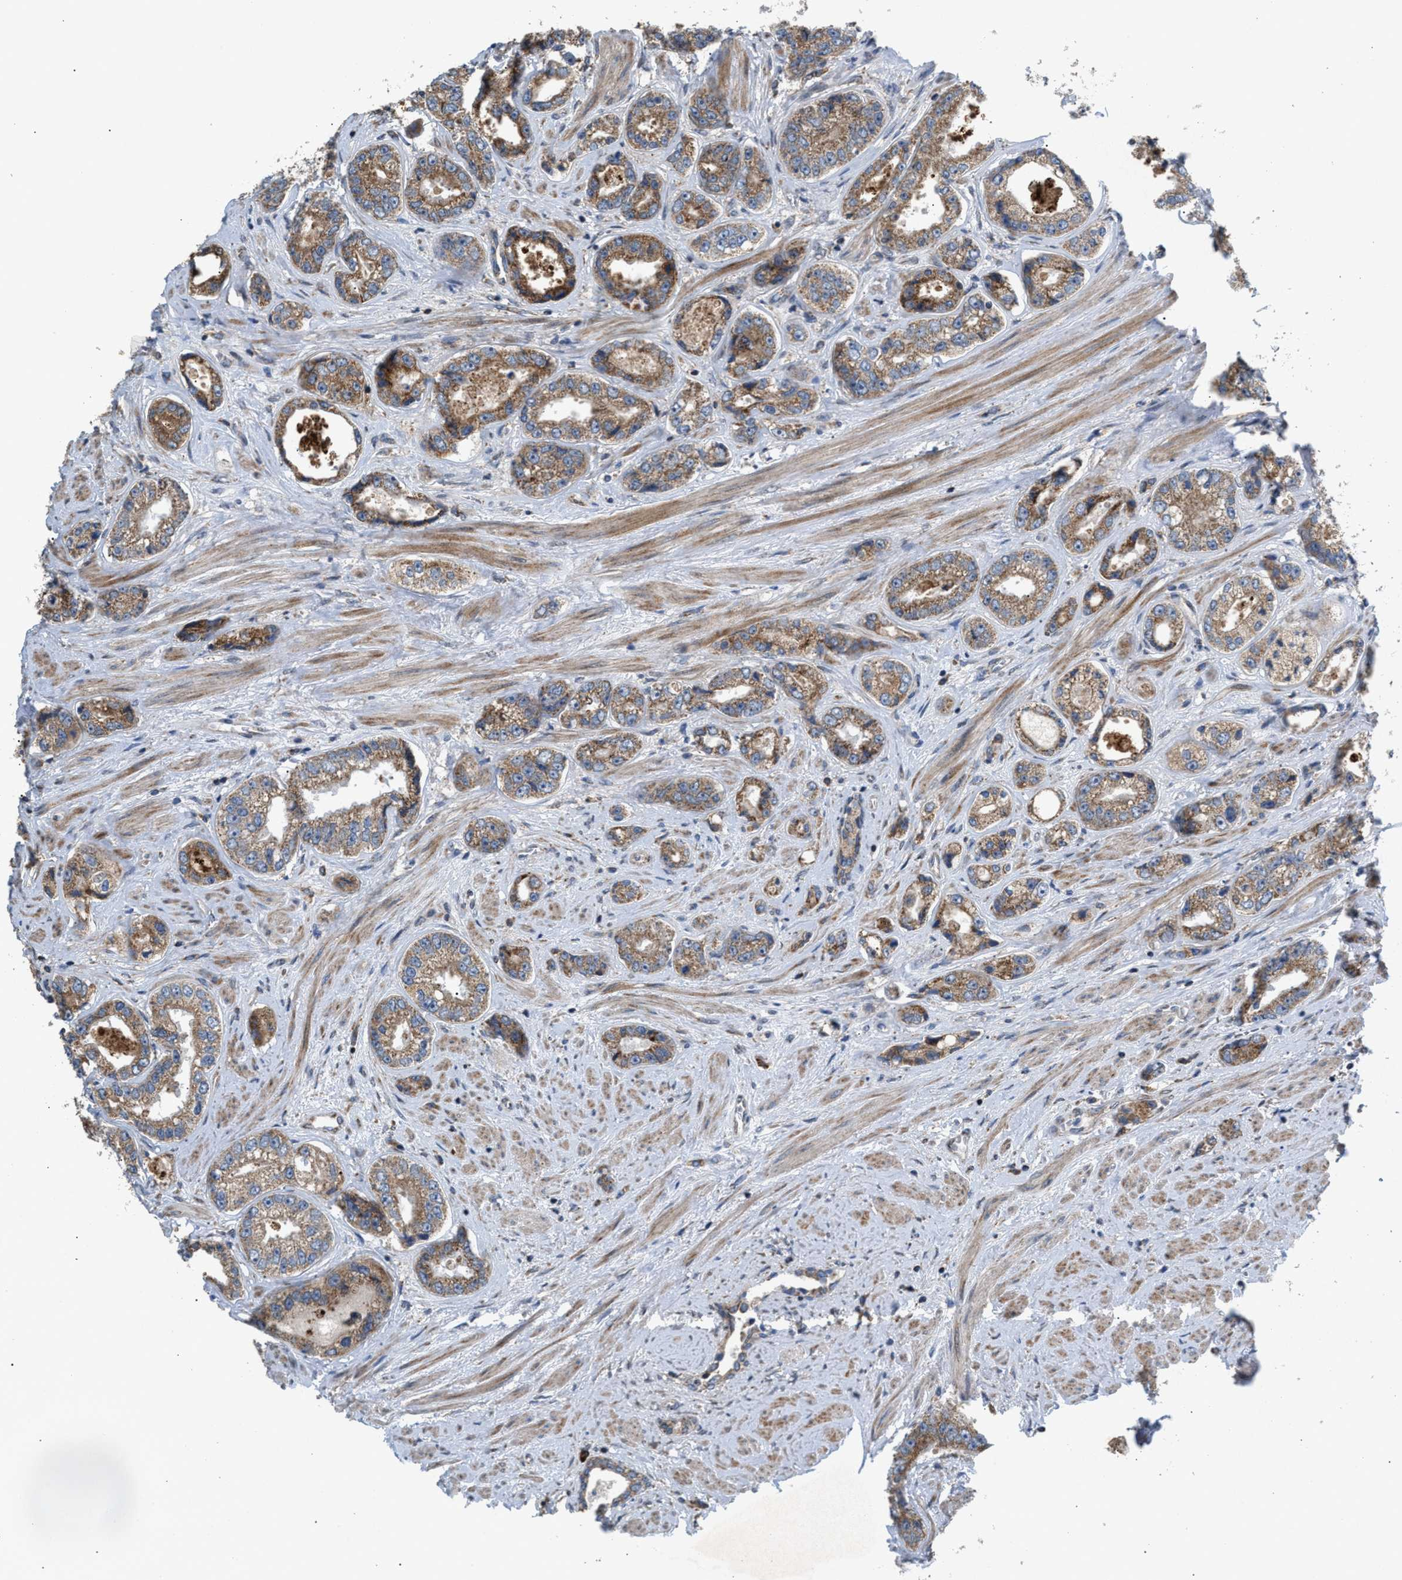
{"staining": {"intensity": "moderate", "quantity": ">75%", "location": "cytoplasmic/membranous"}, "tissue": "prostate cancer", "cell_type": "Tumor cells", "image_type": "cancer", "snomed": [{"axis": "morphology", "description": "Adenocarcinoma, High grade"}, {"axis": "topography", "description": "Prostate"}], "caption": "This is a photomicrograph of immunohistochemistry staining of prostate high-grade adenocarcinoma, which shows moderate expression in the cytoplasmic/membranous of tumor cells.", "gene": "TACO1", "patient": {"sex": "male", "age": 61}}